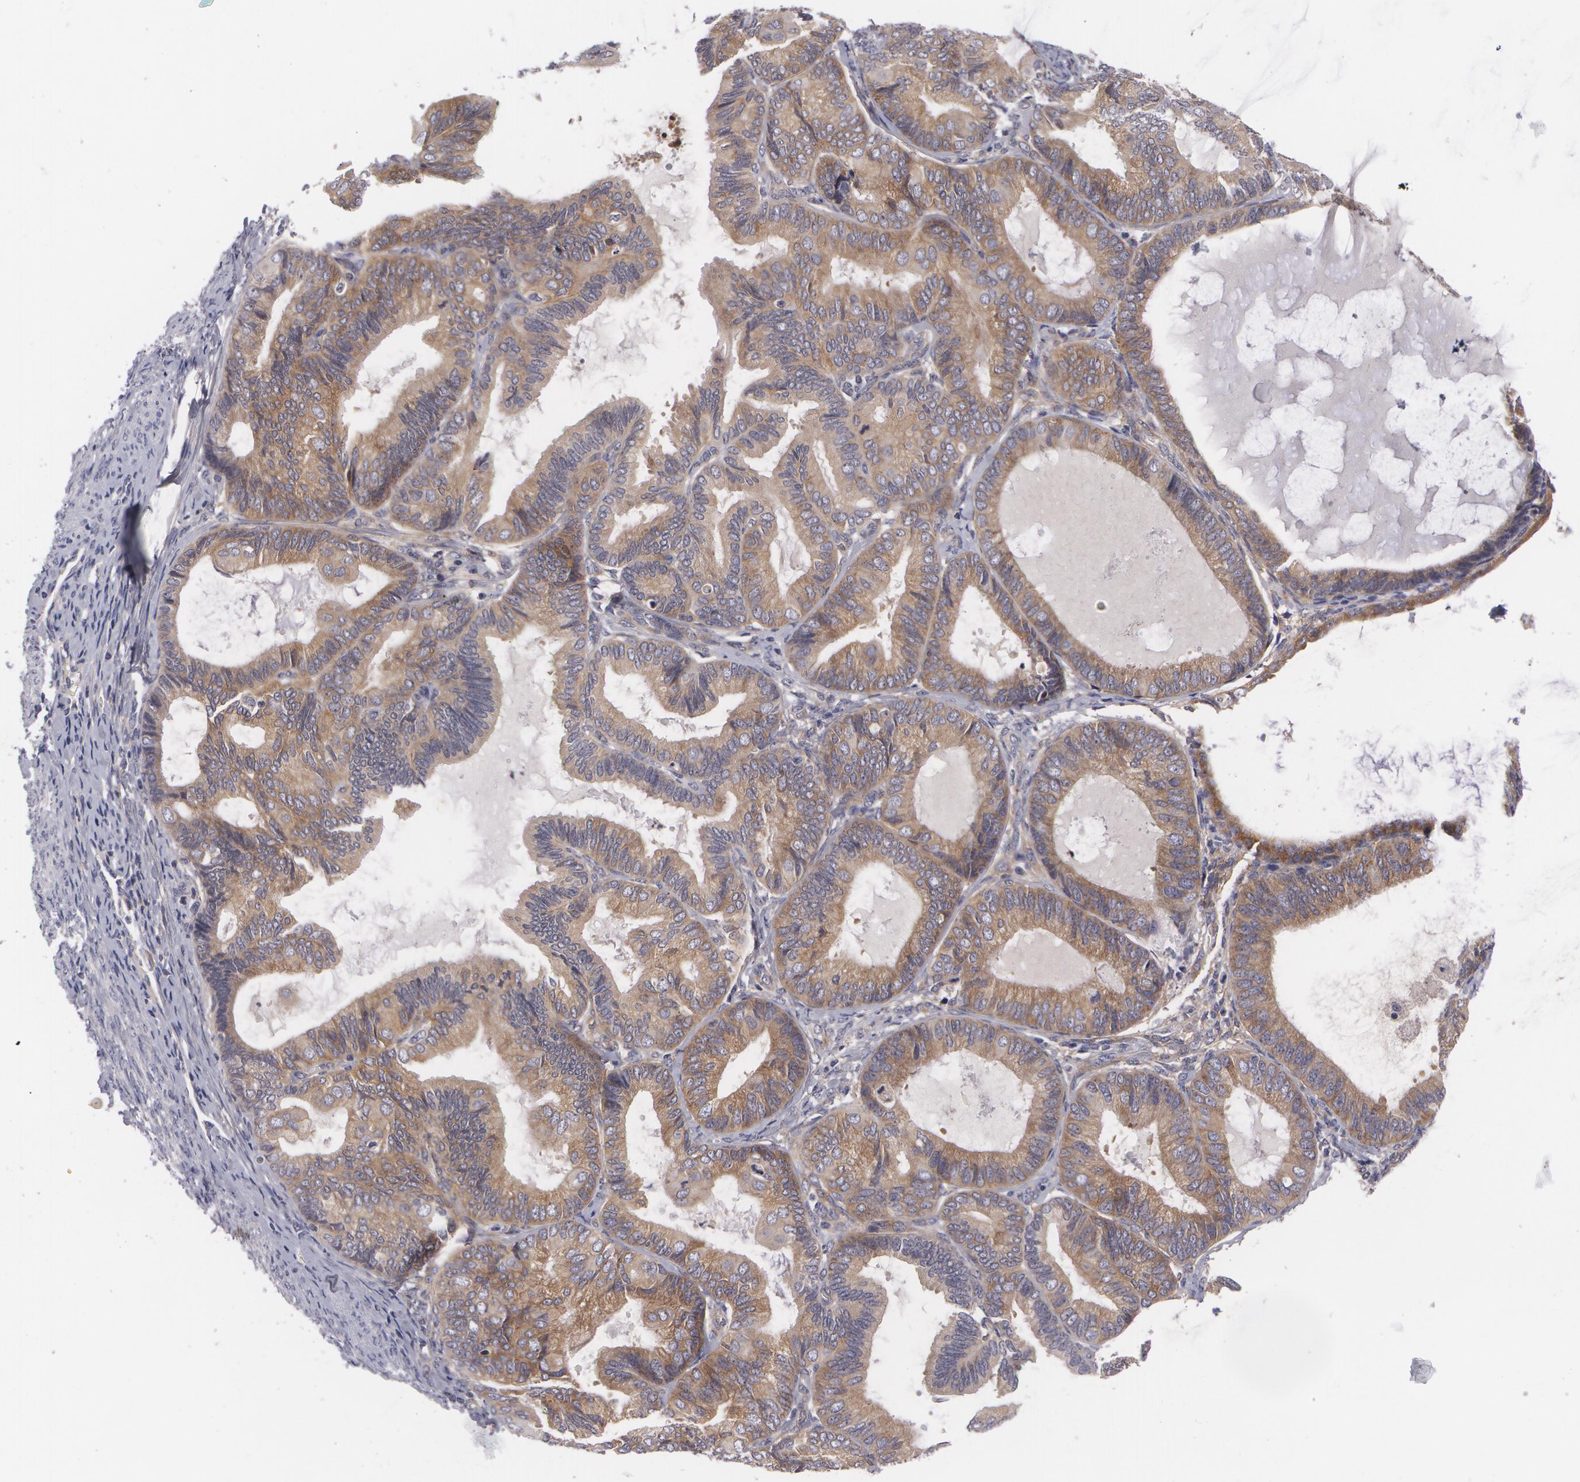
{"staining": {"intensity": "strong", "quantity": ">75%", "location": "cytoplasmic/membranous"}, "tissue": "endometrial cancer", "cell_type": "Tumor cells", "image_type": "cancer", "snomed": [{"axis": "morphology", "description": "Adenocarcinoma, NOS"}, {"axis": "topography", "description": "Endometrium"}], "caption": "Immunohistochemistry (IHC) image of neoplastic tissue: human adenocarcinoma (endometrial) stained using IHC shows high levels of strong protein expression localized specifically in the cytoplasmic/membranous of tumor cells, appearing as a cytoplasmic/membranous brown color.", "gene": "CASK", "patient": {"sex": "female", "age": 63}}